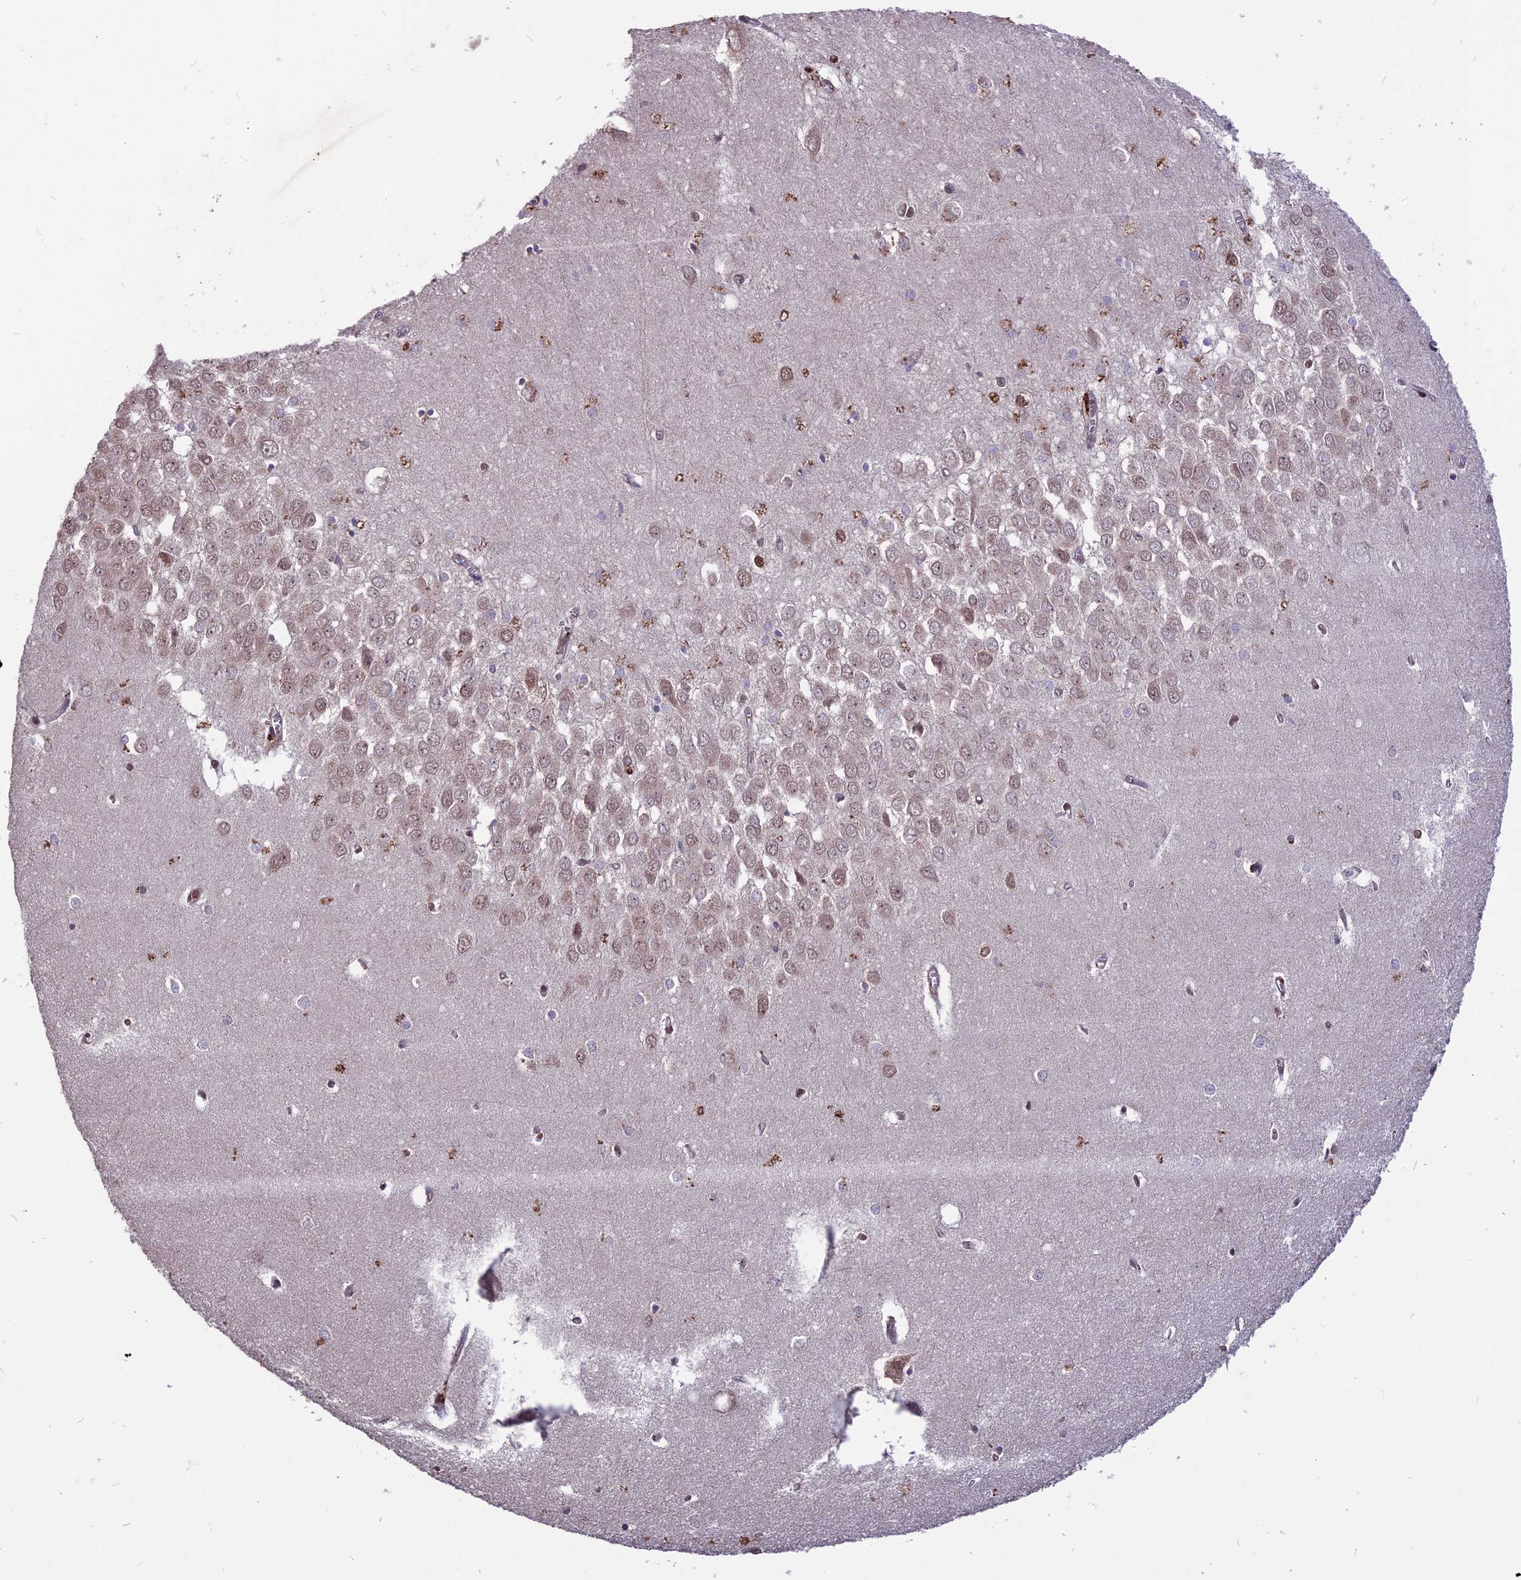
{"staining": {"intensity": "weak", "quantity": "<25%", "location": "nuclear"}, "tissue": "hippocampus", "cell_type": "Glial cells", "image_type": "normal", "snomed": [{"axis": "morphology", "description": "Normal tissue, NOS"}, {"axis": "topography", "description": "Hippocampus"}], "caption": "This is an IHC histopathology image of normal hippocampus. There is no positivity in glial cells.", "gene": "ZNF598", "patient": {"sex": "female", "age": 64}}